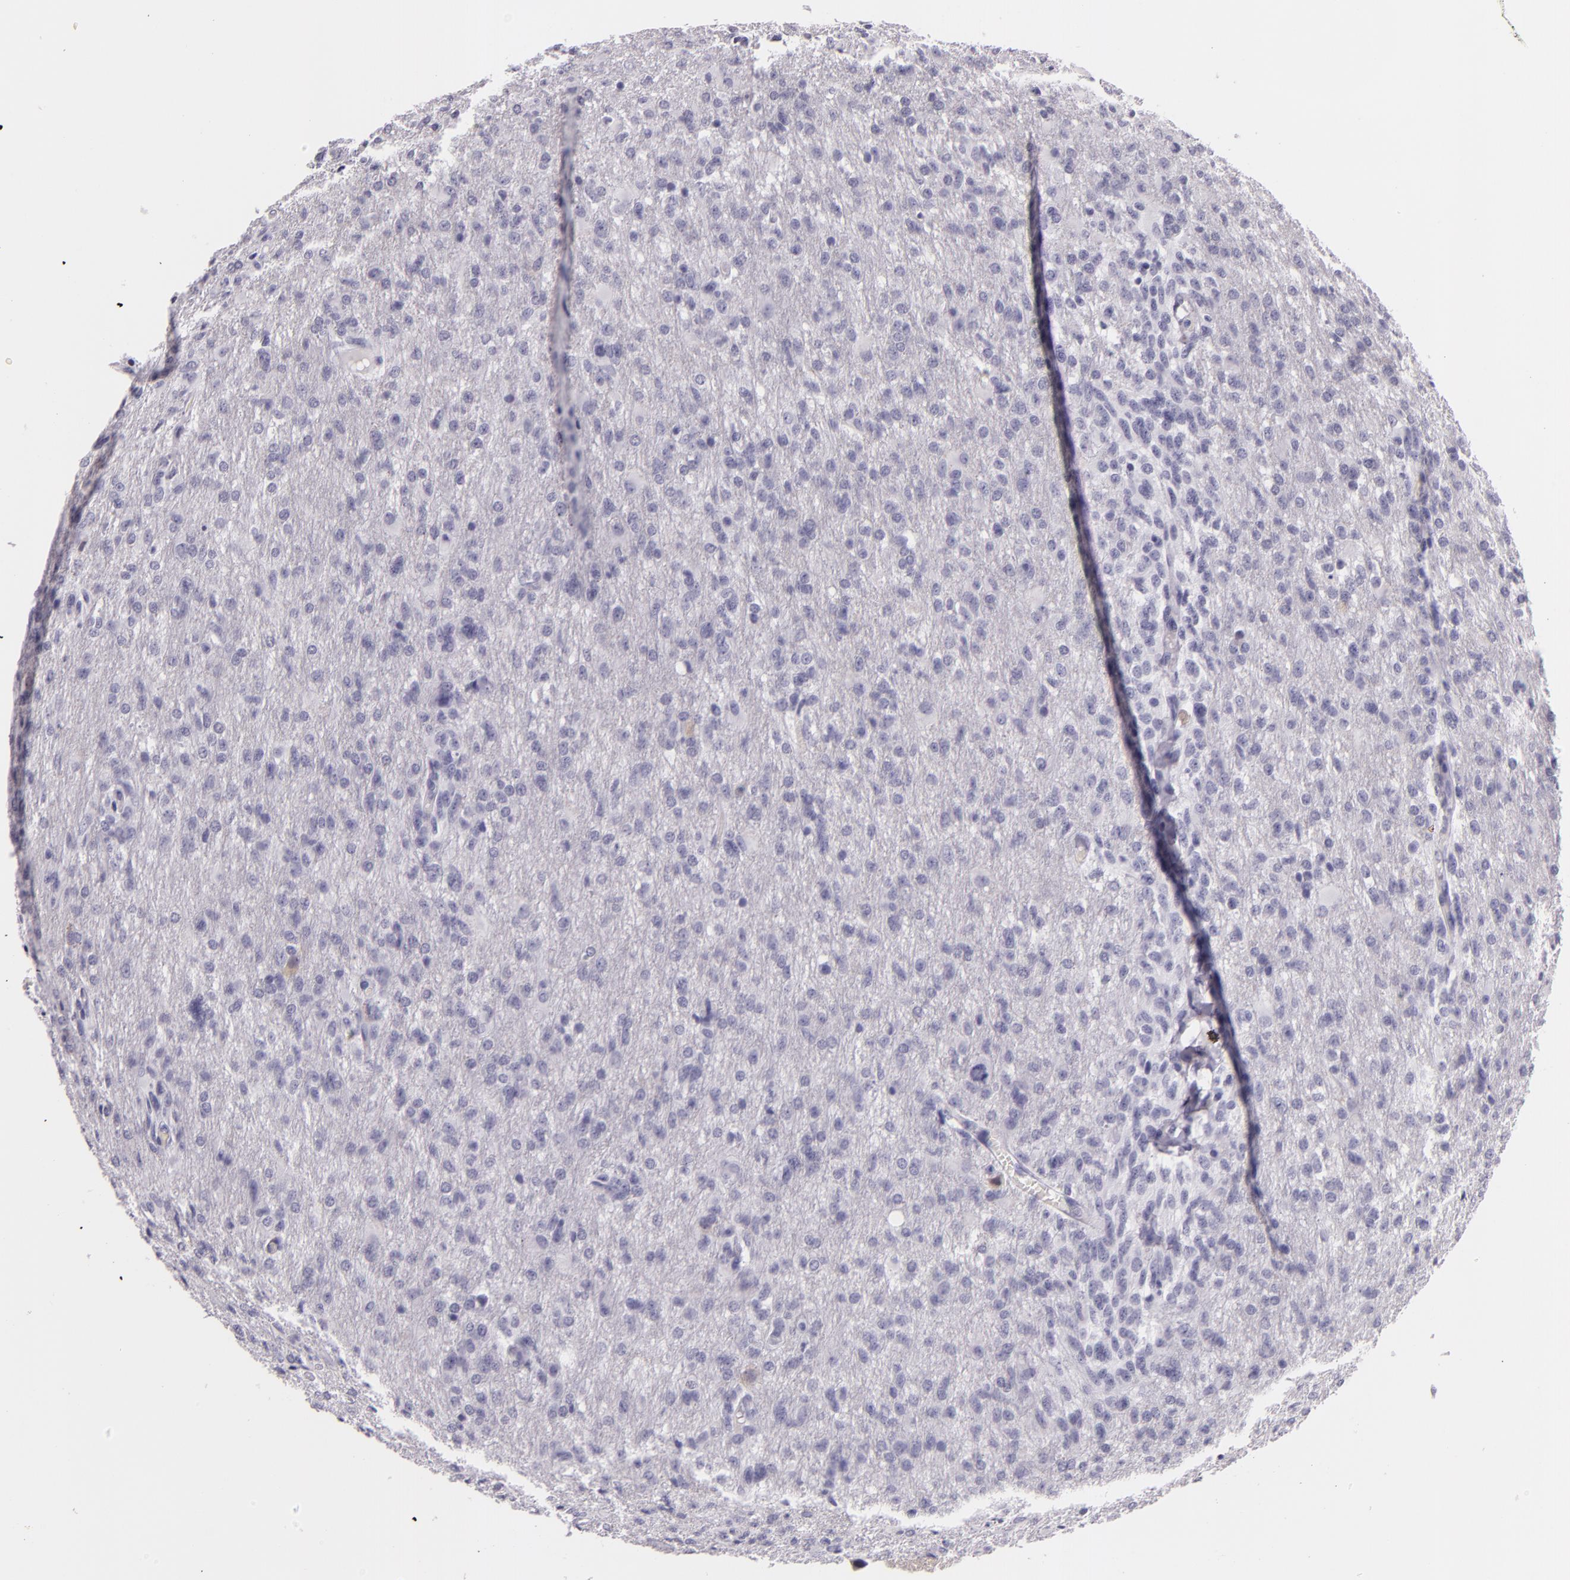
{"staining": {"intensity": "negative", "quantity": "none", "location": "none"}, "tissue": "glioma", "cell_type": "Tumor cells", "image_type": "cancer", "snomed": [{"axis": "morphology", "description": "Glioma, malignant, High grade"}, {"axis": "topography", "description": "Brain"}], "caption": "High-grade glioma (malignant) was stained to show a protein in brown. There is no significant expression in tumor cells.", "gene": "DLG4", "patient": {"sex": "male", "age": 68}}